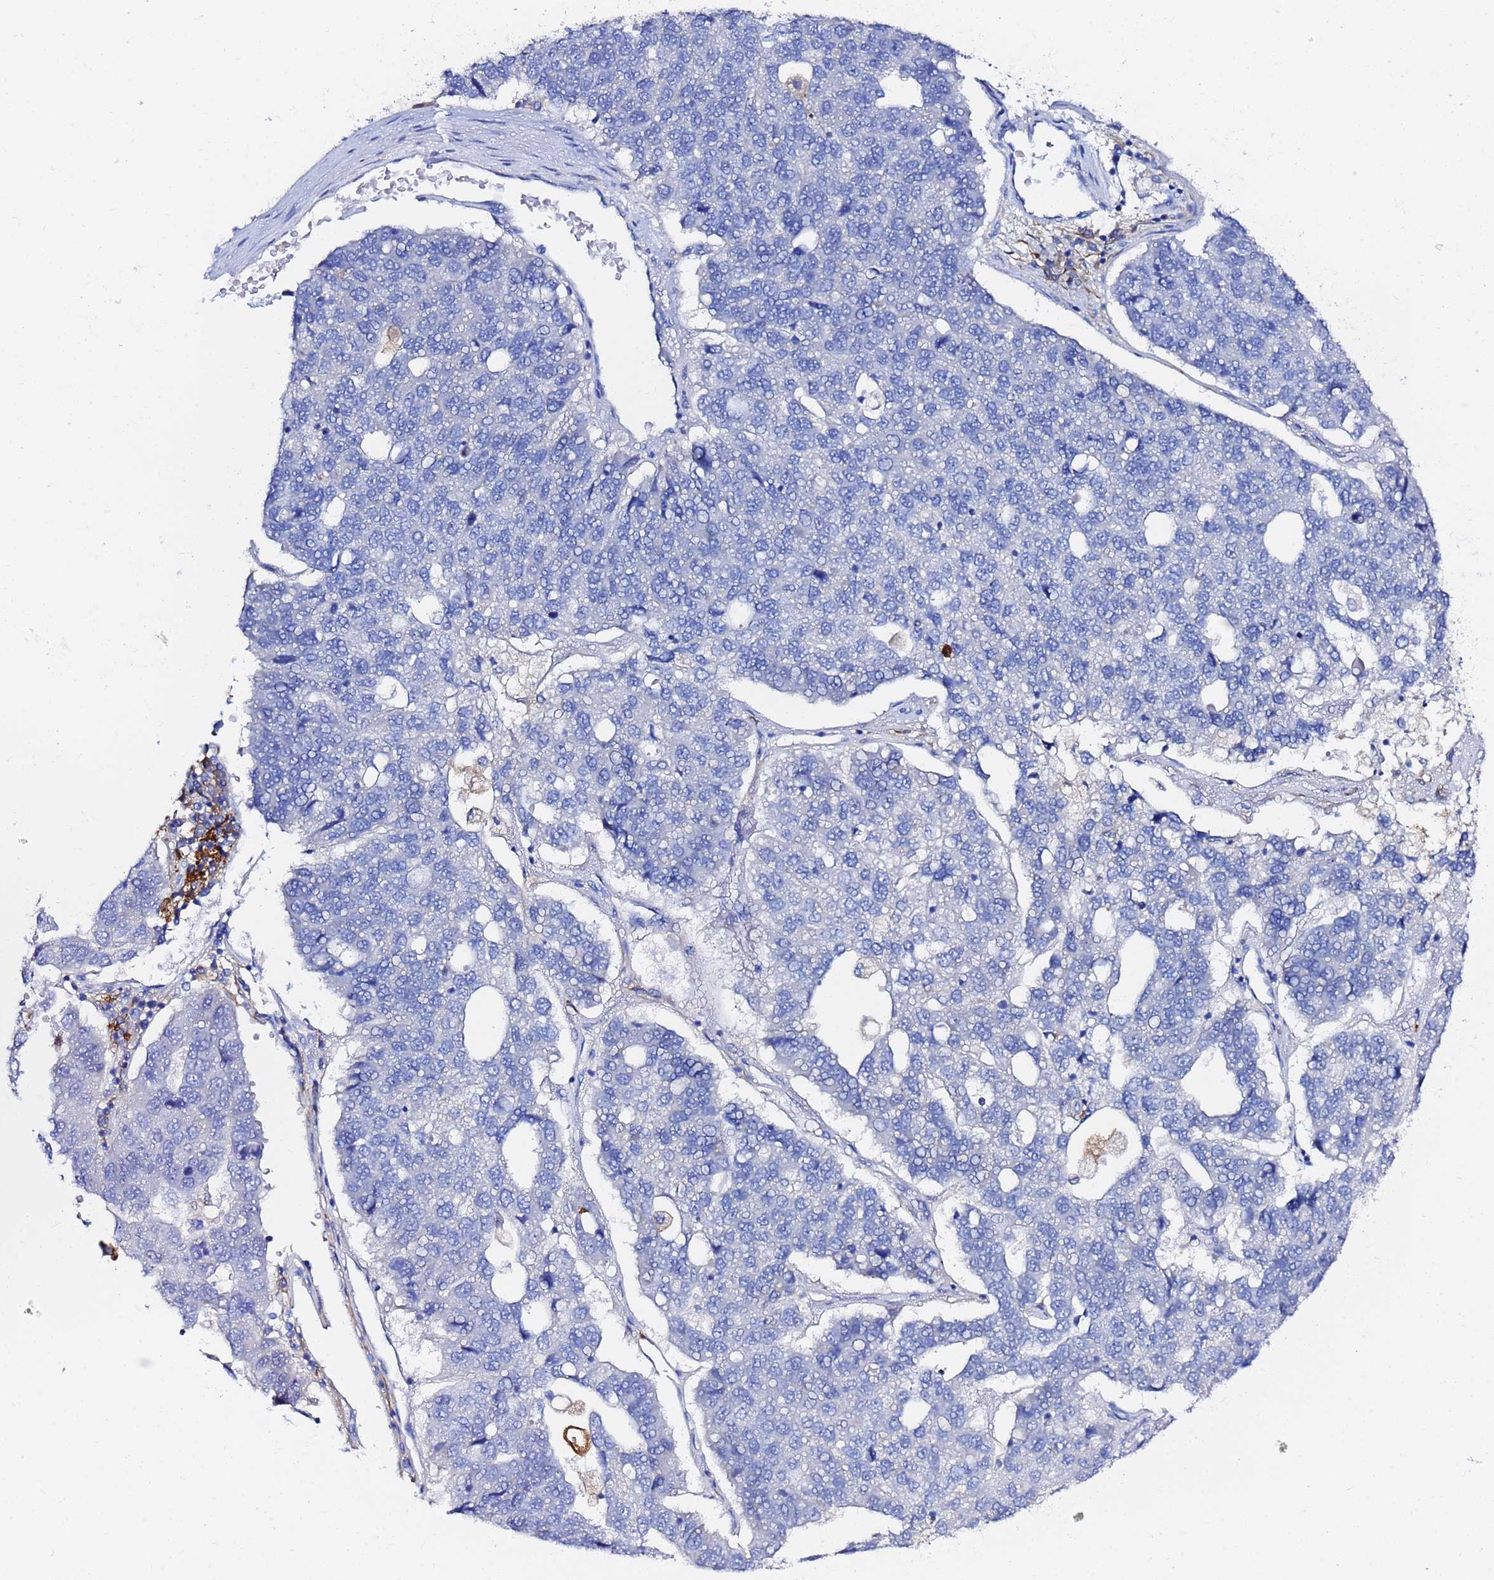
{"staining": {"intensity": "negative", "quantity": "none", "location": "none"}, "tissue": "pancreatic cancer", "cell_type": "Tumor cells", "image_type": "cancer", "snomed": [{"axis": "morphology", "description": "Adenocarcinoma, NOS"}, {"axis": "topography", "description": "Pancreas"}], "caption": "DAB (3,3'-diaminobenzidine) immunohistochemical staining of pancreatic adenocarcinoma displays no significant positivity in tumor cells.", "gene": "BASP1", "patient": {"sex": "female", "age": 61}}